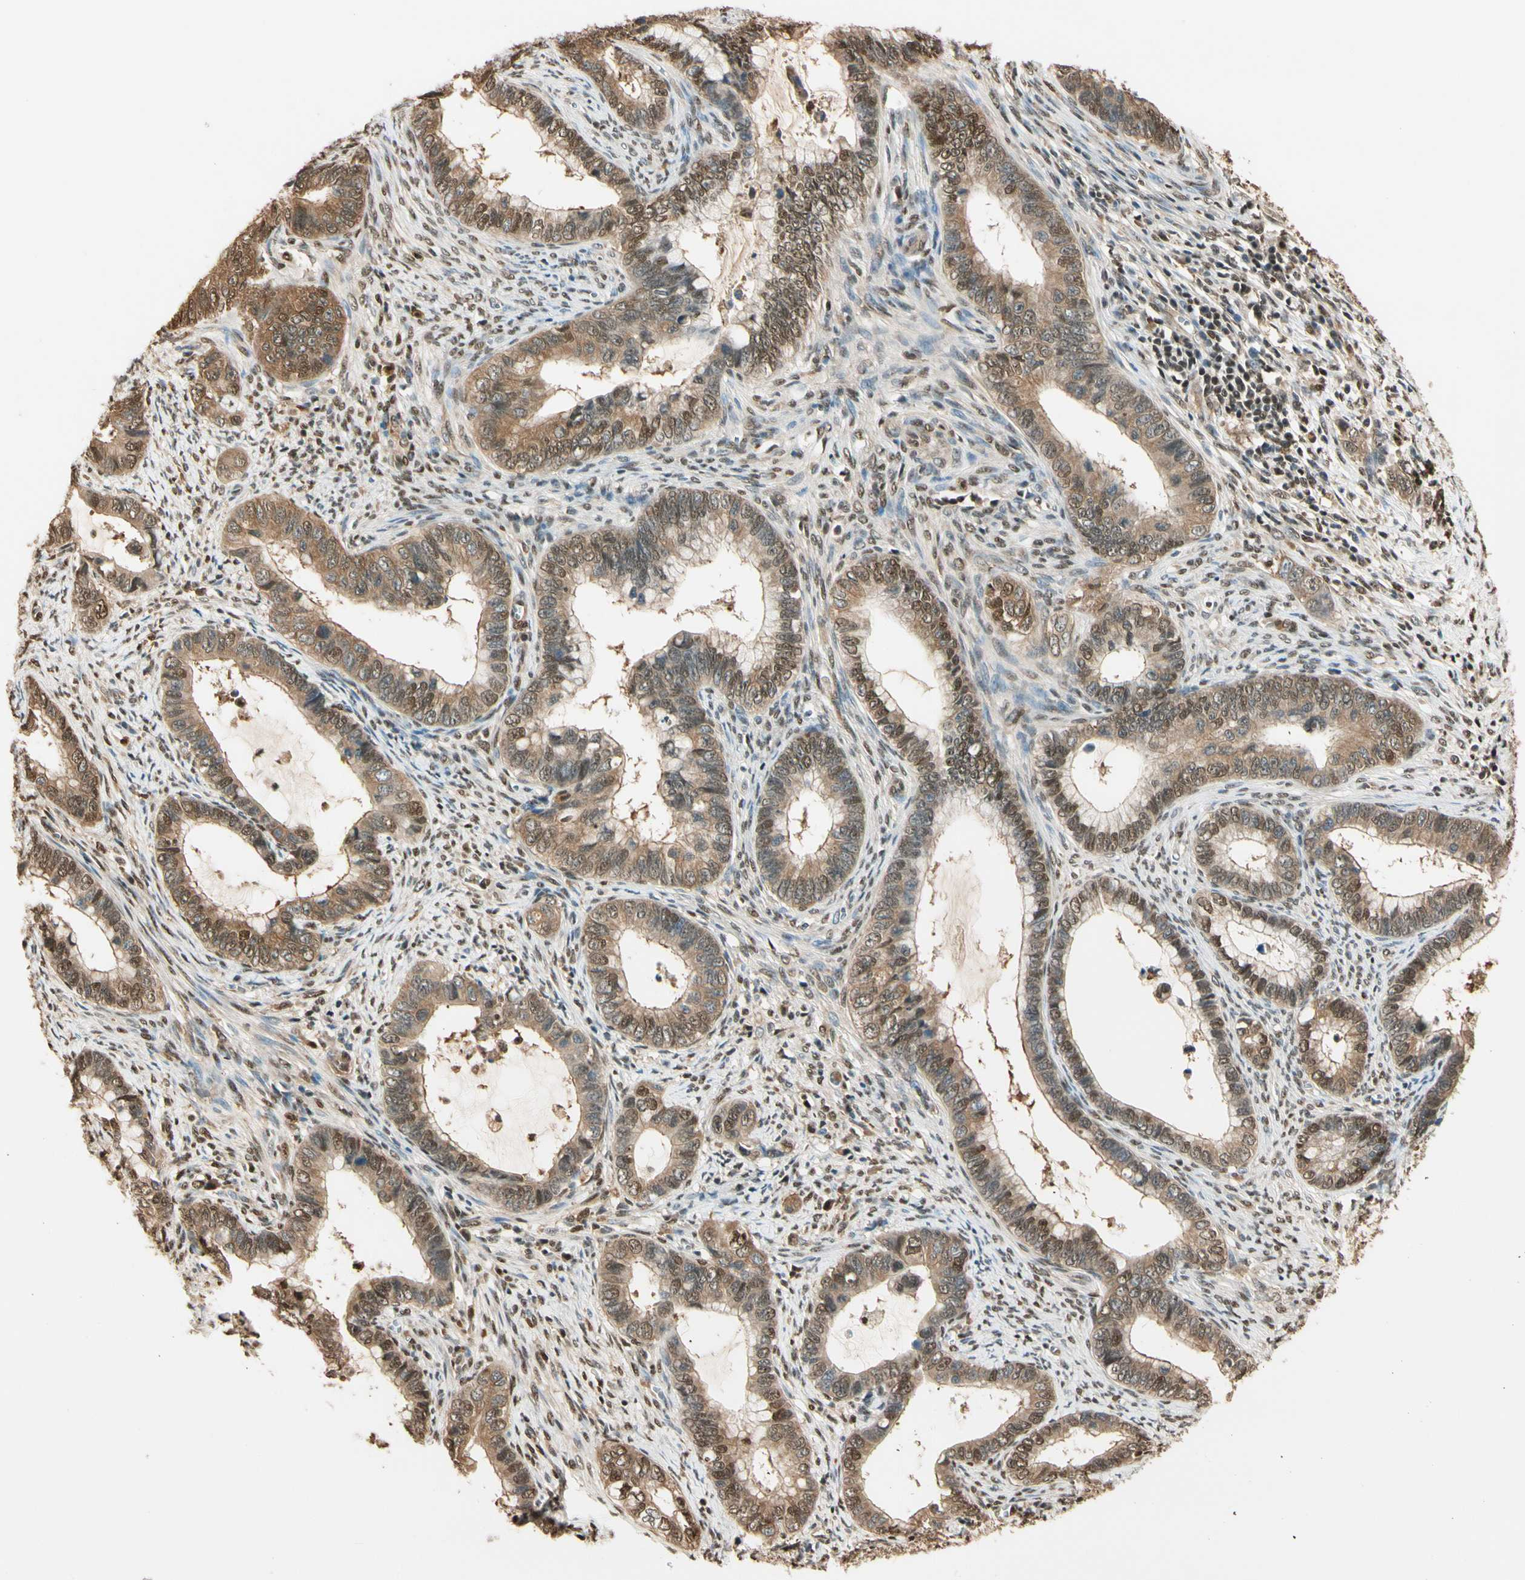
{"staining": {"intensity": "moderate", "quantity": ">75%", "location": "cytoplasmic/membranous,nuclear"}, "tissue": "cervical cancer", "cell_type": "Tumor cells", "image_type": "cancer", "snomed": [{"axis": "morphology", "description": "Adenocarcinoma, NOS"}, {"axis": "topography", "description": "Cervix"}], "caption": "High-power microscopy captured an IHC image of cervical adenocarcinoma, revealing moderate cytoplasmic/membranous and nuclear expression in about >75% of tumor cells. The protein is shown in brown color, while the nuclei are stained blue.", "gene": "PNCK", "patient": {"sex": "female", "age": 44}}